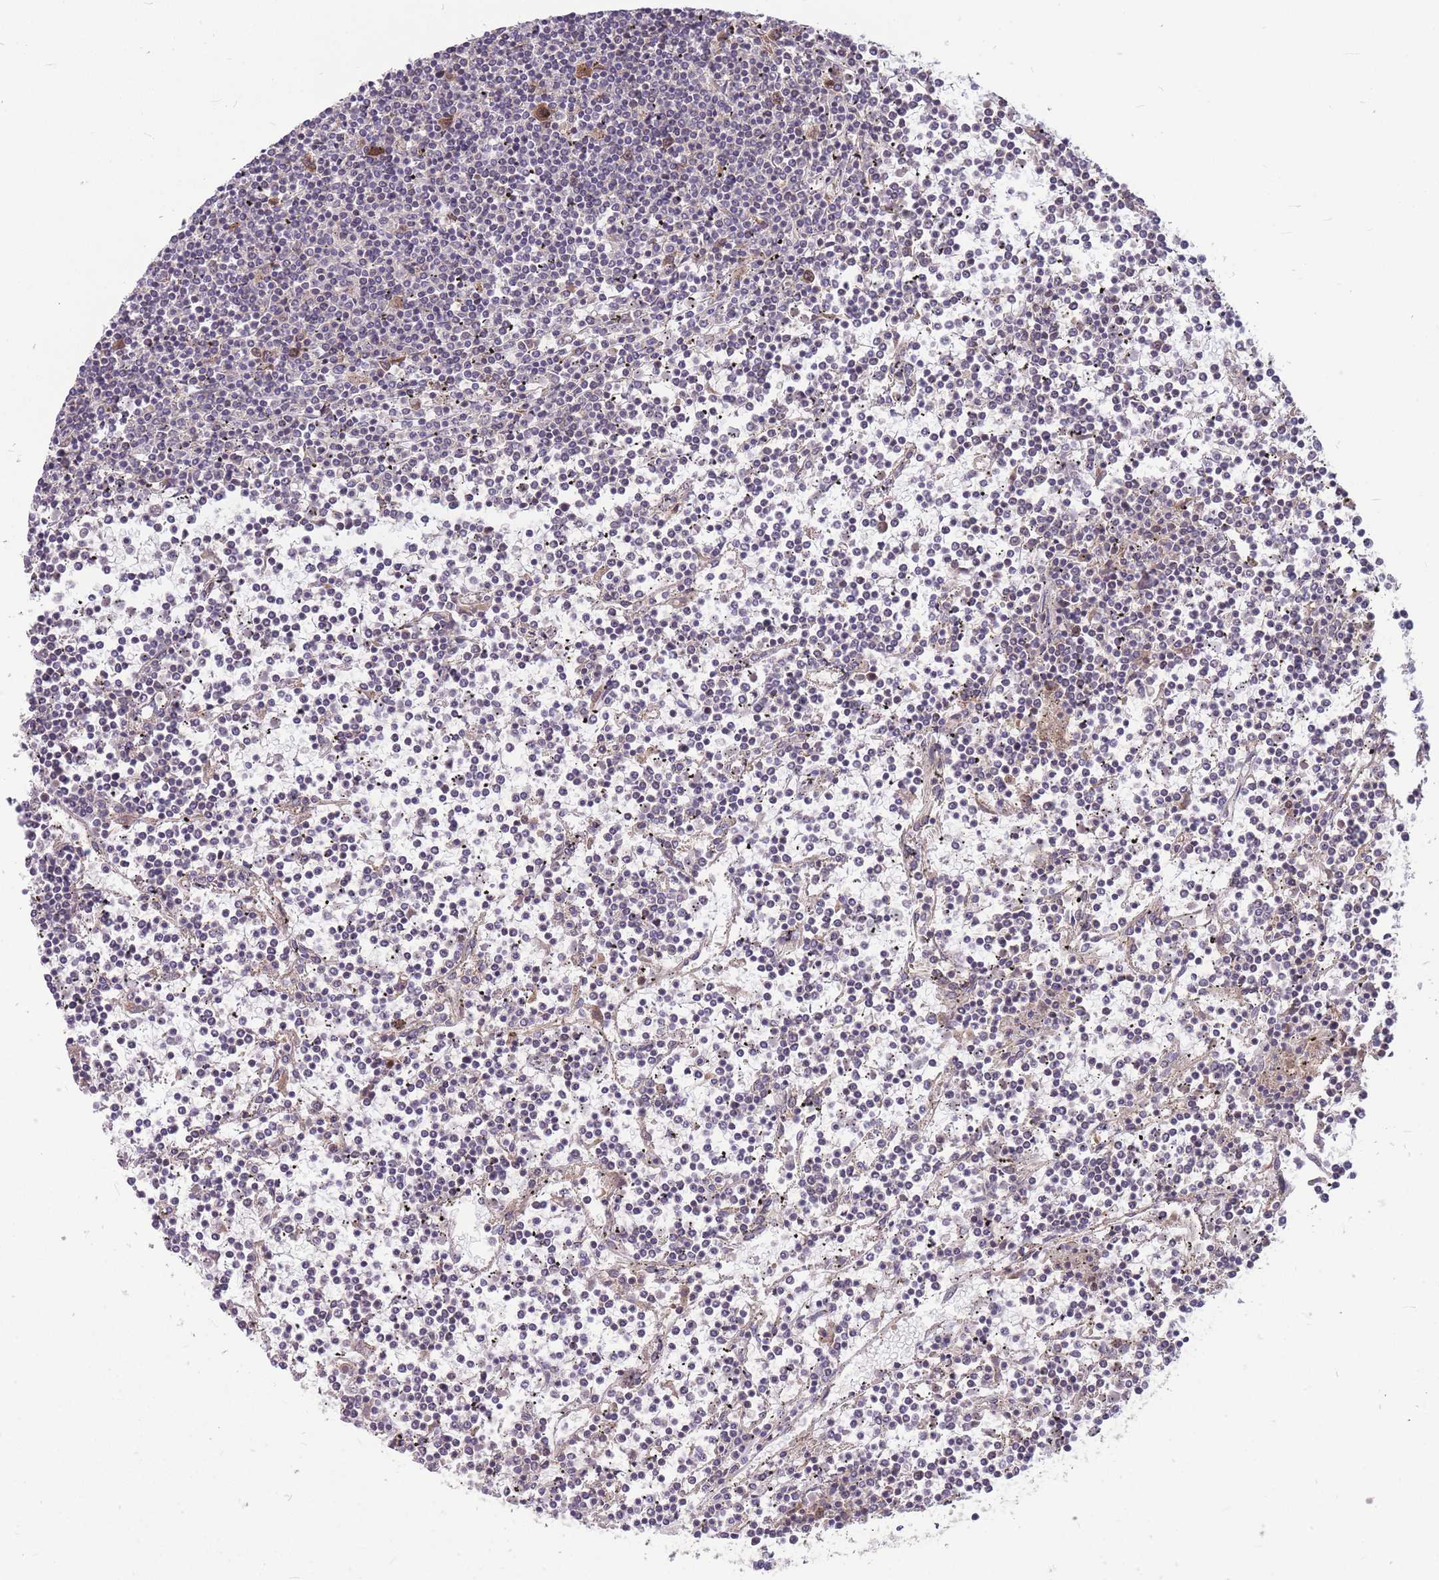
{"staining": {"intensity": "negative", "quantity": "none", "location": "none"}, "tissue": "lymphoma", "cell_type": "Tumor cells", "image_type": "cancer", "snomed": [{"axis": "morphology", "description": "Malignant lymphoma, non-Hodgkin's type, Low grade"}, {"axis": "topography", "description": "Spleen"}], "caption": "Micrograph shows no significant protein staining in tumor cells of low-grade malignant lymphoma, non-Hodgkin's type.", "gene": "GMNN", "patient": {"sex": "female", "age": 19}}